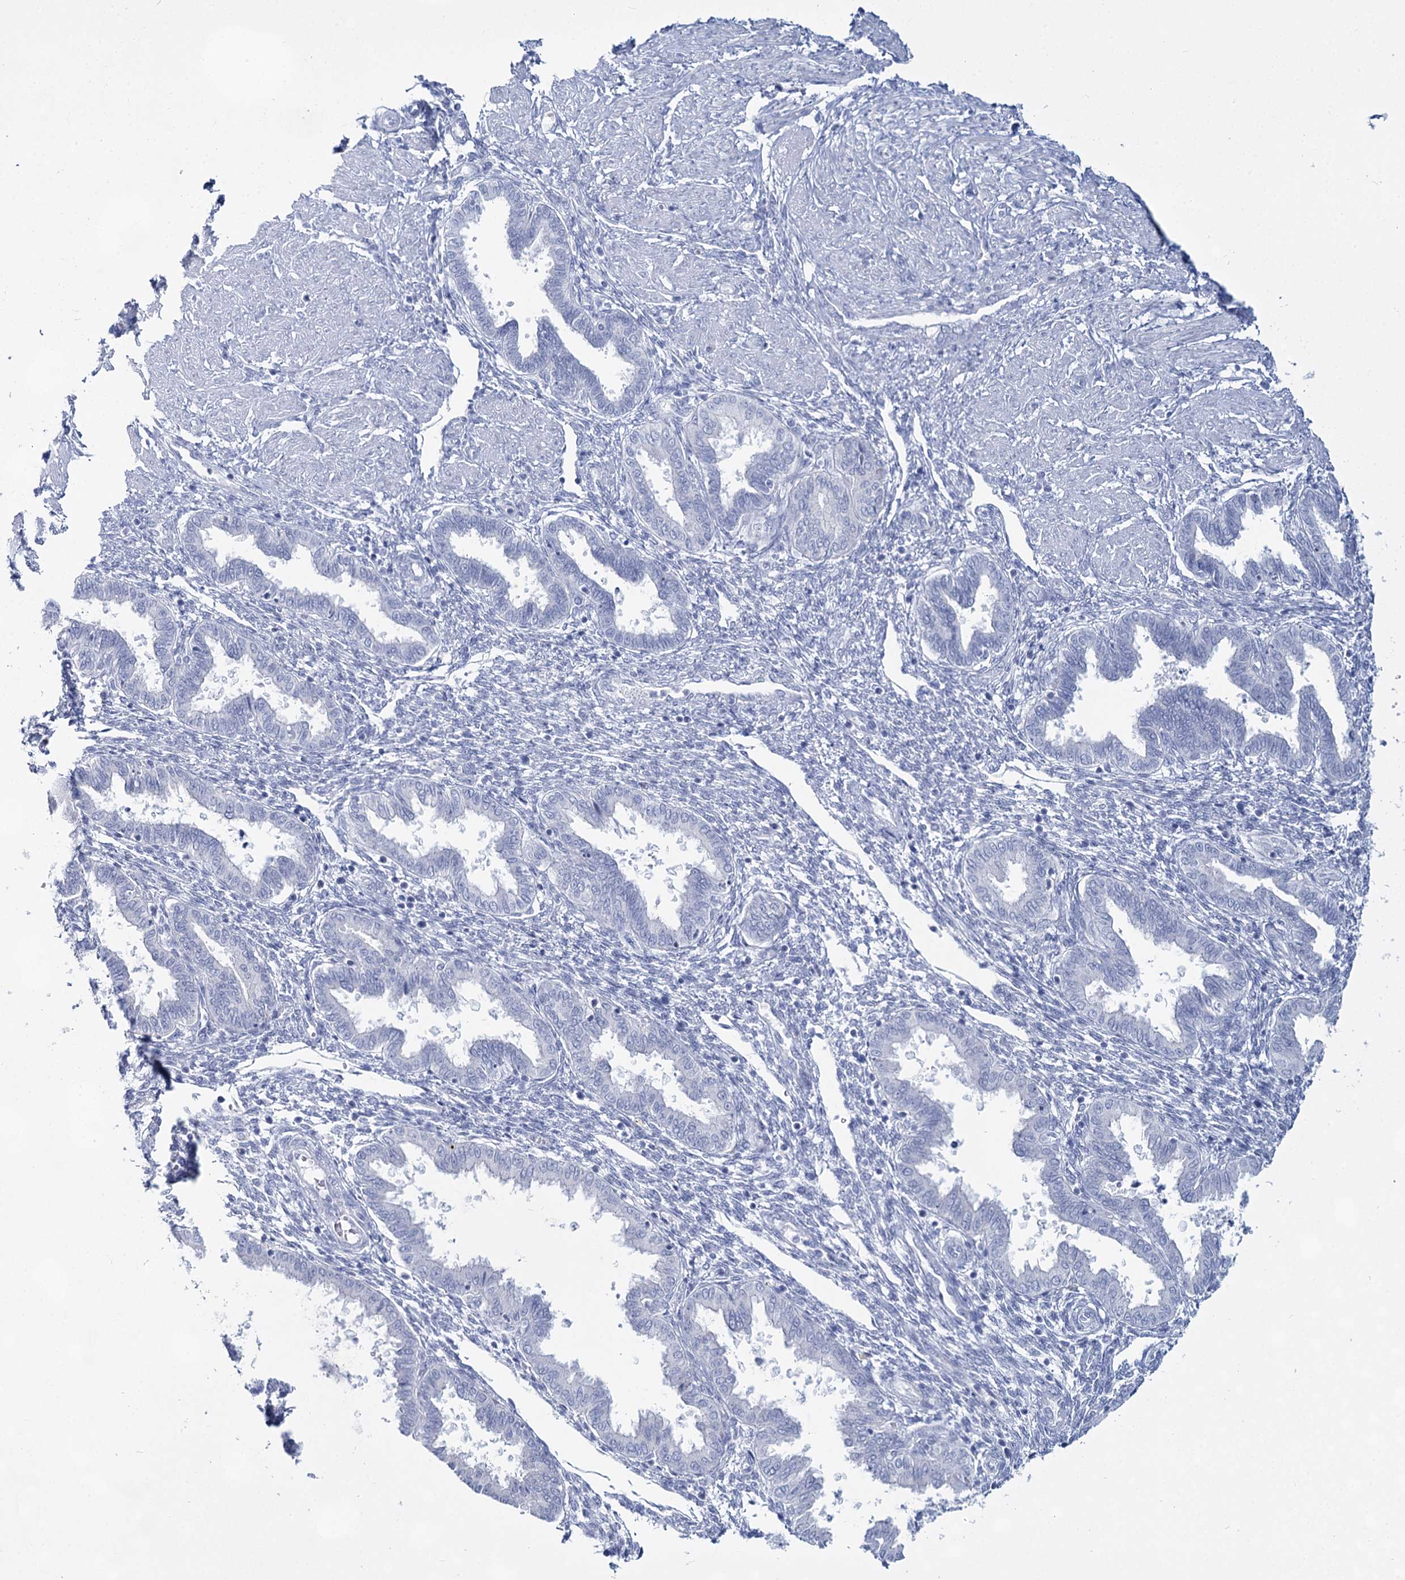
{"staining": {"intensity": "negative", "quantity": "none", "location": "none"}, "tissue": "endometrium", "cell_type": "Cells in endometrial stroma", "image_type": "normal", "snomed": [{"axis": "morphology", "description": "Normal tissue, NOS"}, {"axis": "topography", "description": "Endometrium"}], "caption": "This is an immunohistochemistry (IHC) histopathology image of normal endometrium. There is no positivity in cells in endometrial stroma.", "gene": "SLC17A2", "patient": {"sex": "female", "age": 33}}